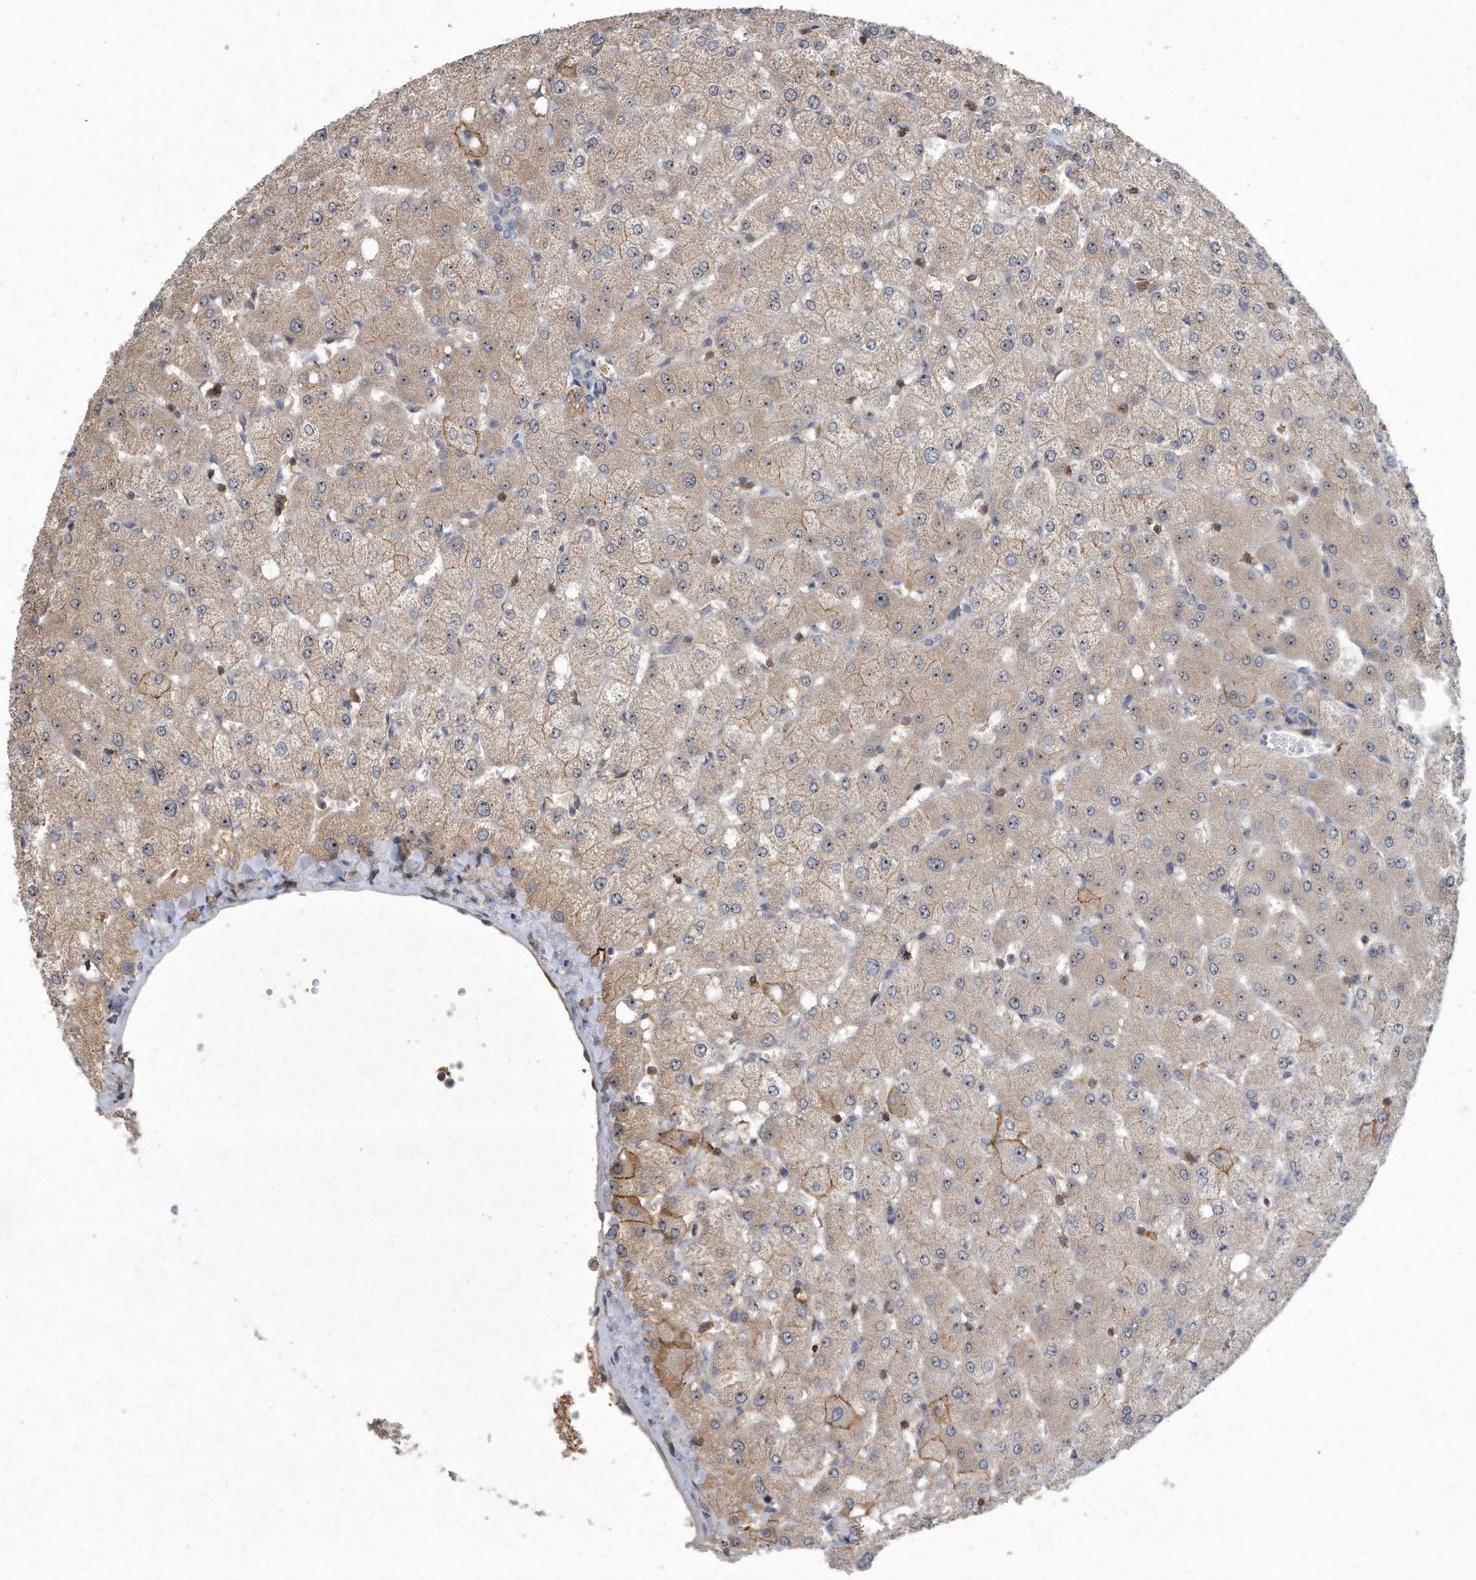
{"staining": {"intensity": "negative", "quantity": "none", "location": "none"}, "tissue": "liver", "cell_type": "Cholangiocytes", "image_type": "normal", "snomed": [{"axis": "morphology", "description": "Normal tissue, NOS"}, {"axis": "topography", "description": "Liver"}], "caption": "Liver stained for a protein using immunohistochemistry displays no expression cholangiocytes.", "gene": "PGBD2", "patient": {"sex": "female", "age": 54}}